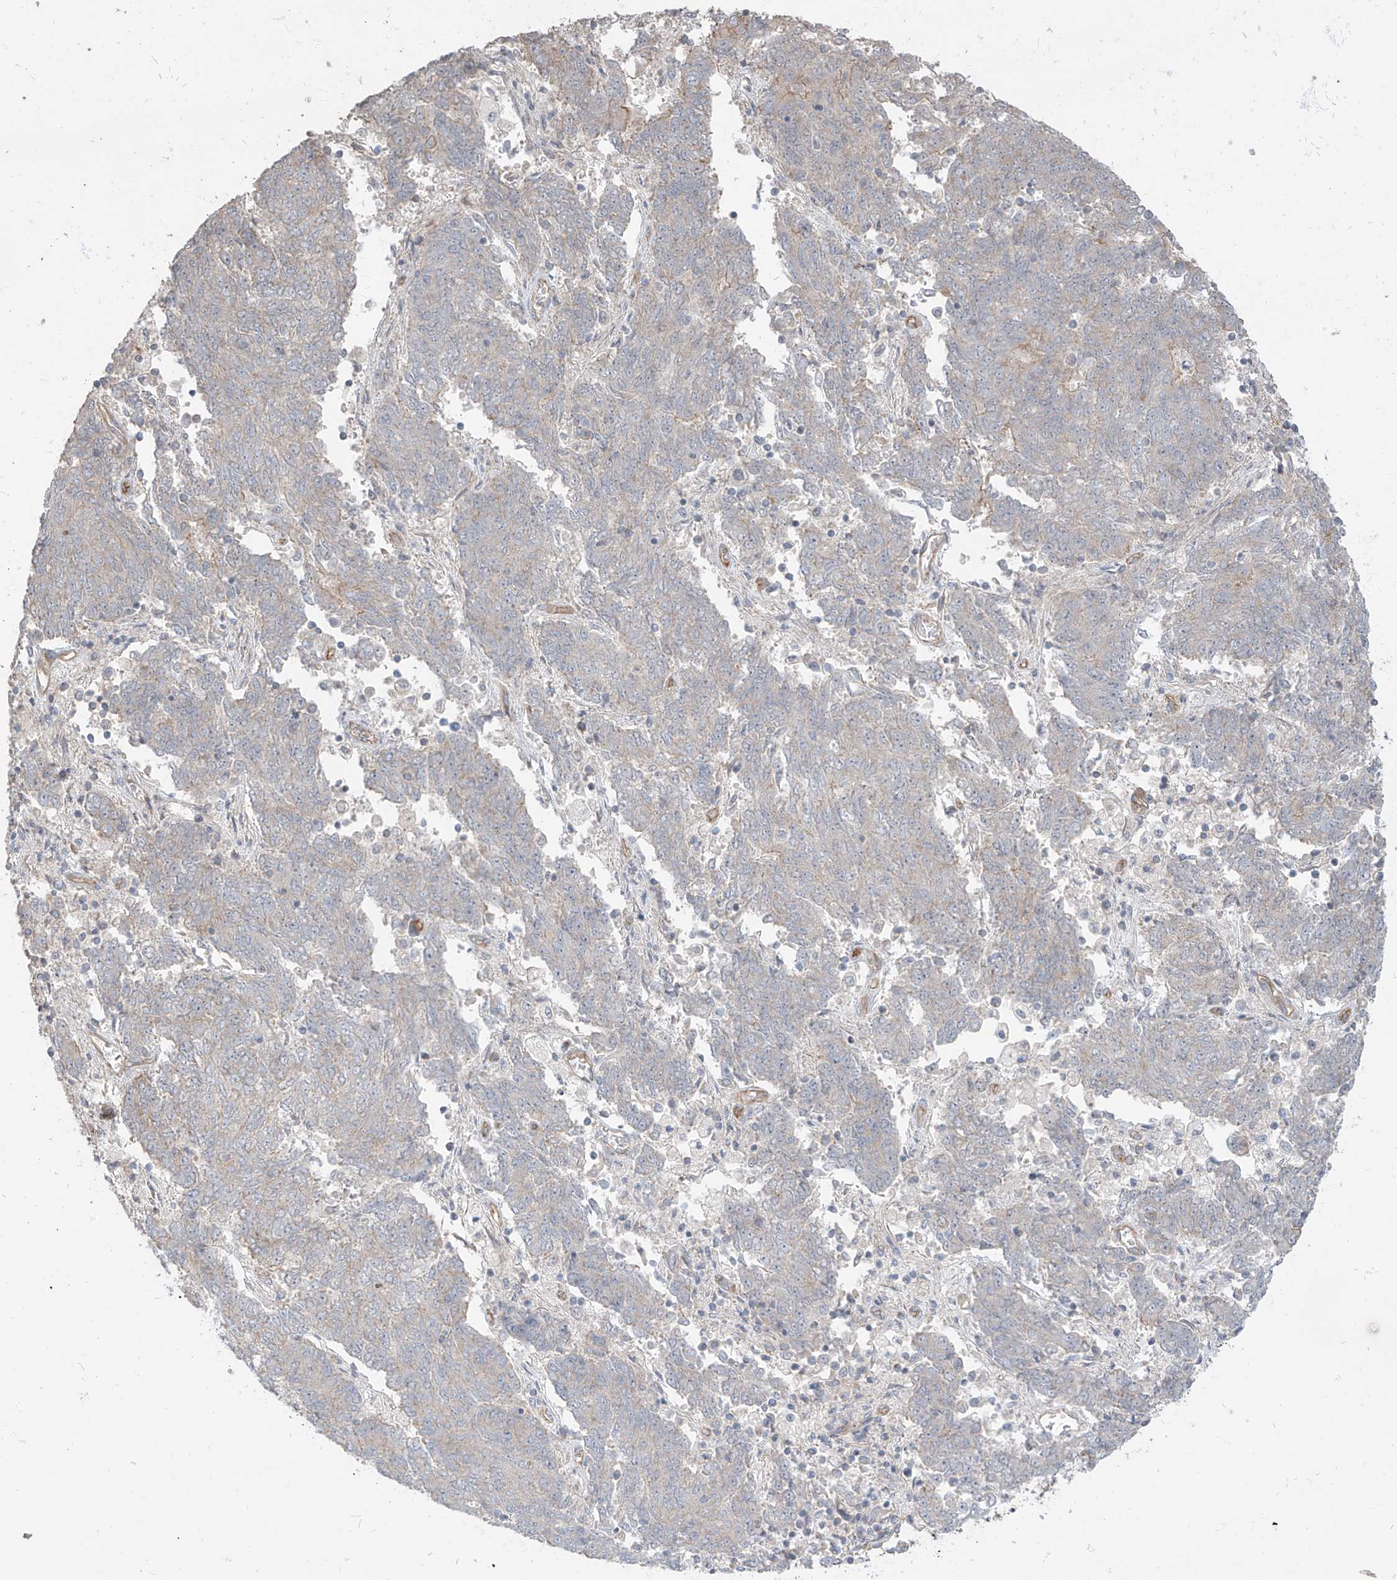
{"staining": {"intensity": "negative", "quantity": "none", "location": "none"}, "tissue": "endometrial cancer", "cell_type": "Tumor cells", "image_type": "cancer", "snomed": [{"axis": "morphology", "description": "Adenocarcinoma, NOS"}, {"axis": "topography", "description": "Endometrium"}], "caption": "Immunohistochemistry (IHC) photomicrograph of endometrial adenocarcinoma stained for a protein (brown), which shows no expression in tumor cells. (Stains: DAB (3,3'-diaminobenzidine) immunohistochemistry with hematoxylin counter stain, Microscopy: brightfield microscopy at high magnification).", "gene": "EPHX4", "patient": {"sex": "female", "age": 80}}